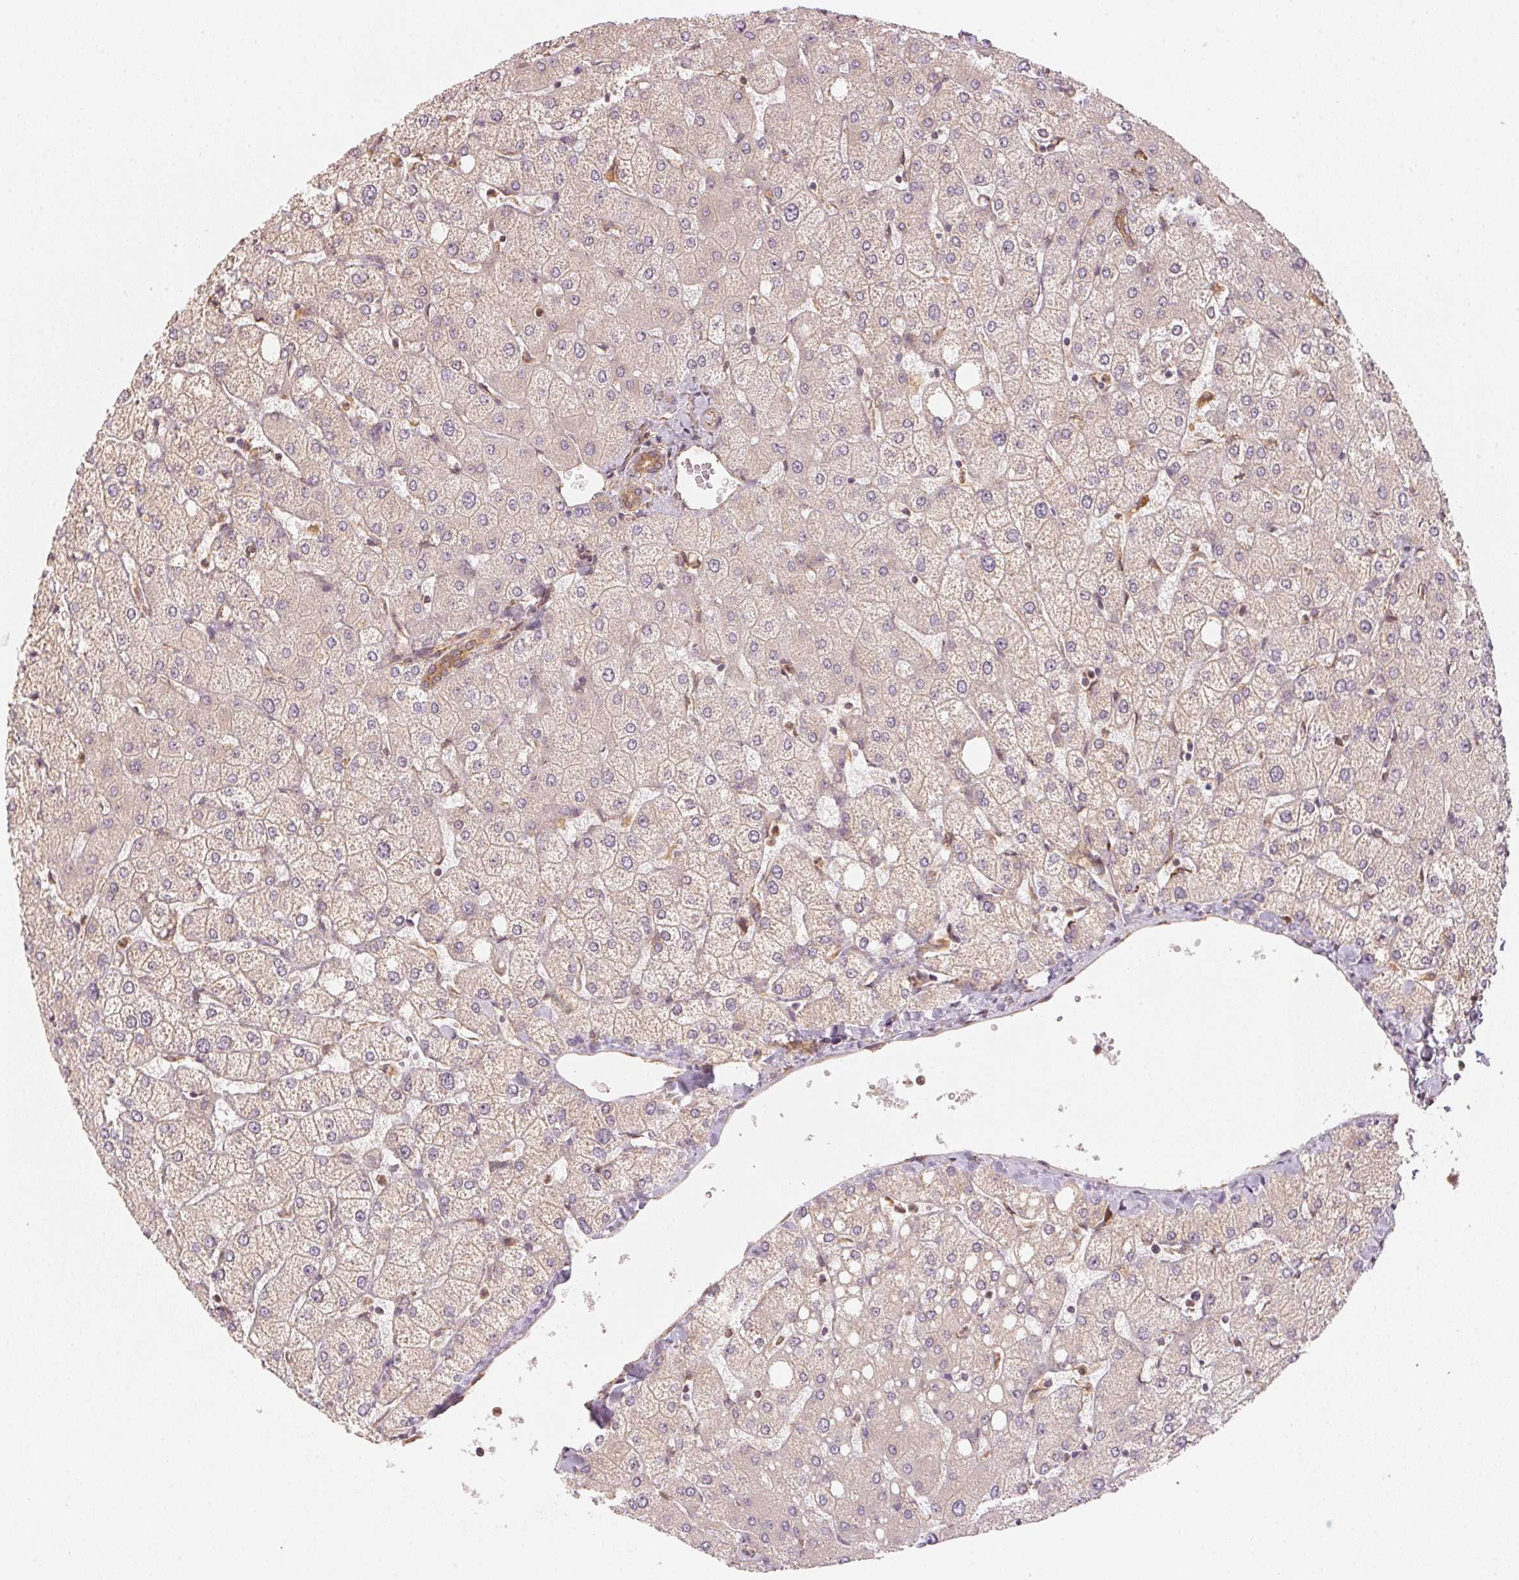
{"staining": {"intensity": "weak", "quantity": ">75%", "location": "cytoplasmic/membranous"}, "tissue": "liver", "cell_type": "Cholangiocytes", "image_type": "normal", "snomed": [{"axis": "morphology", "description": "Normal tissue, NOS"}, {"axis": "topography", "description": "Liver"}], "caption": "Immunohistochemical staining of unremarkable human liver shows weak cytoplasmic/membranous protein expression in approximately >75% of cholangiocytes.", "gene": "STRN4", "patient": {"sex": "female", "age": 54}}